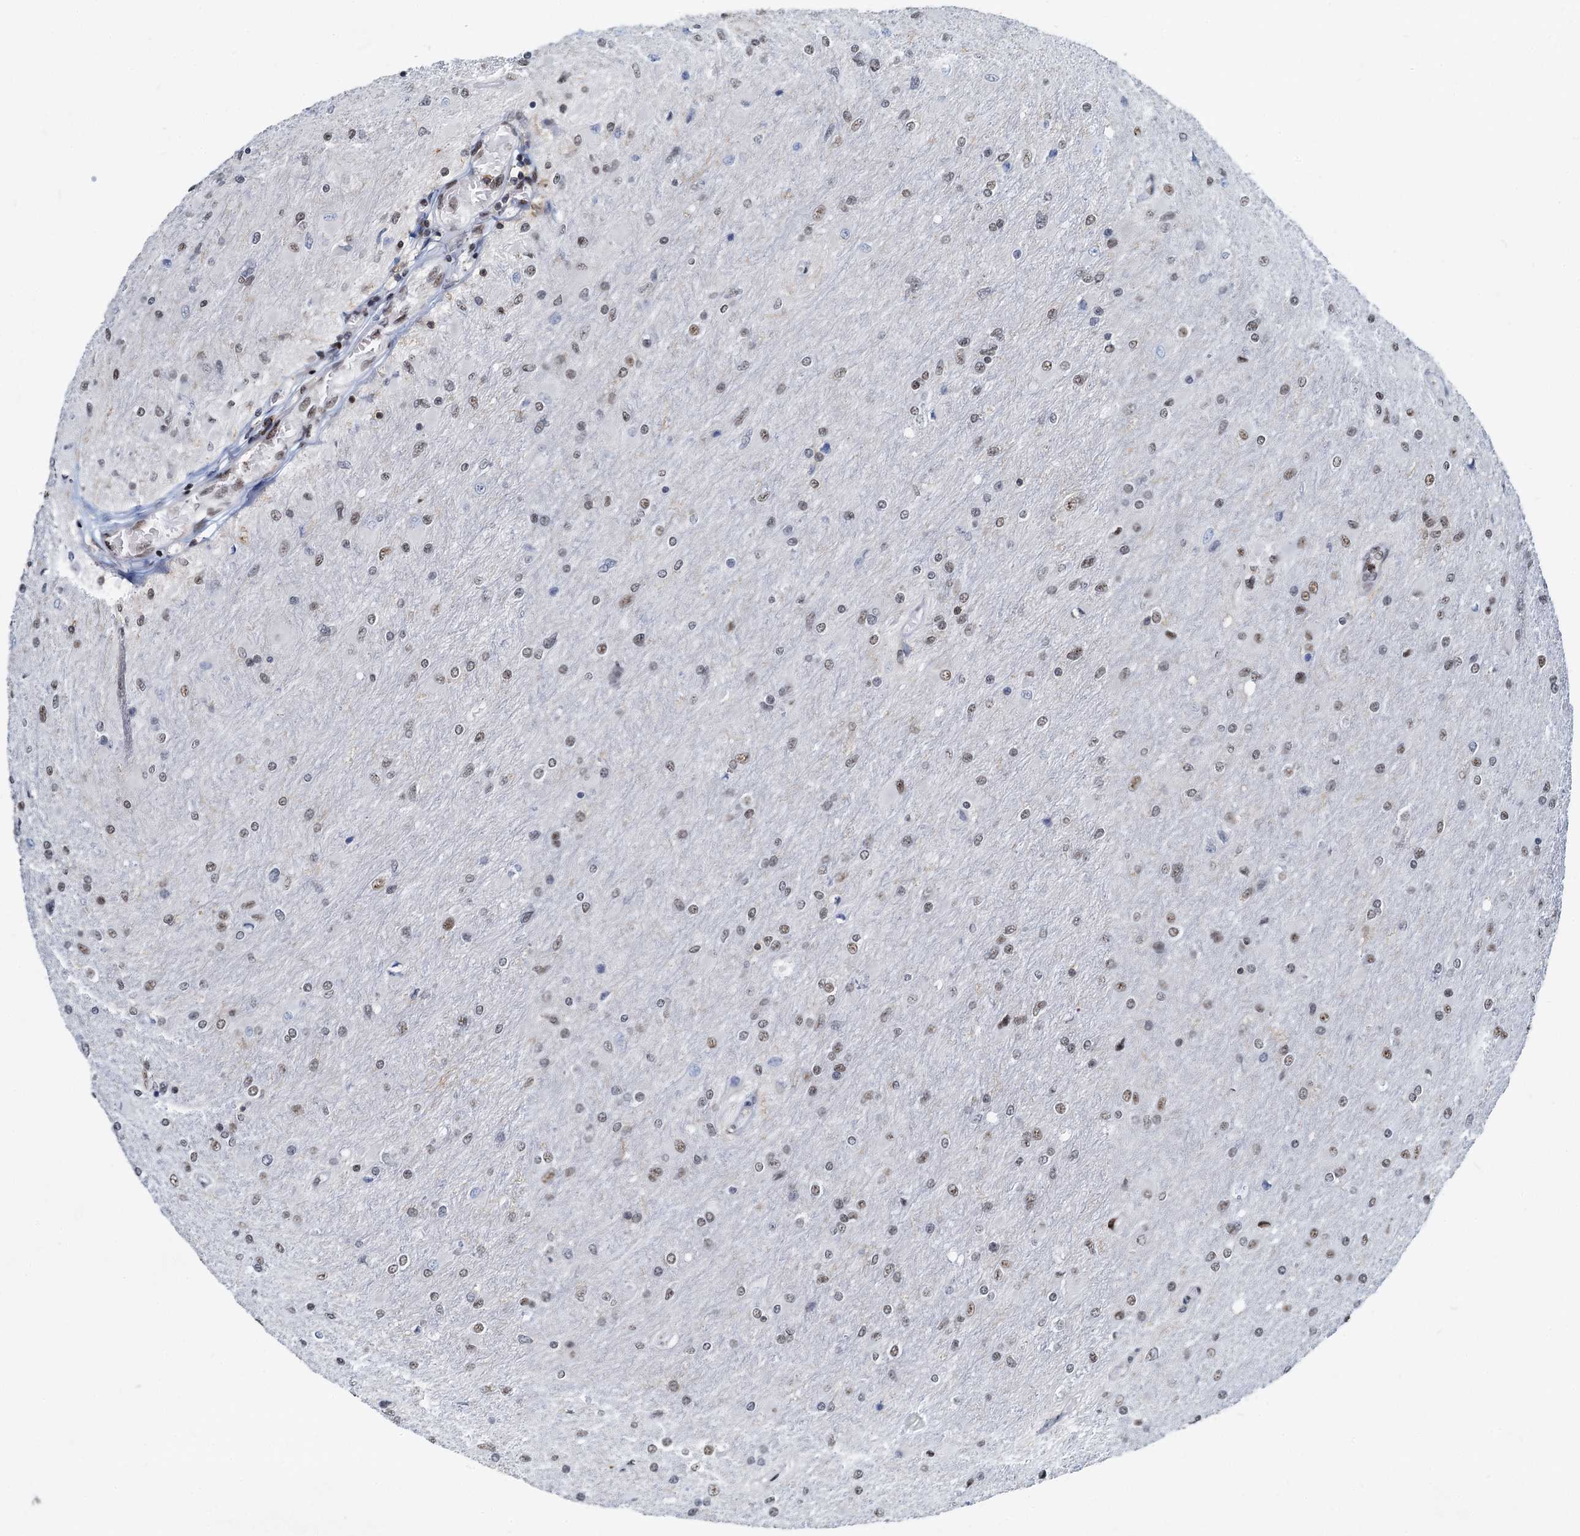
{"staining": {"intensity": "weak", "quantity": "25%-75%", "location": "nuclear"}, "tissue": "glioma", "cell_type": "Tumor cells", "image_type": "cancer", "snomed": [{"axis": "morphology", "description": "Glioma, malignant, High grade"}, {"axis": "topography", "description": "Cerebral cortex"}], "caption": "Protein expression analysis of high-grade glioma (malignant) displays weak nuclear positivity in approximately 25%-75% of tumor cells.", "gene": "RBM26", "patient": {"sex": "female", "age": 36}}